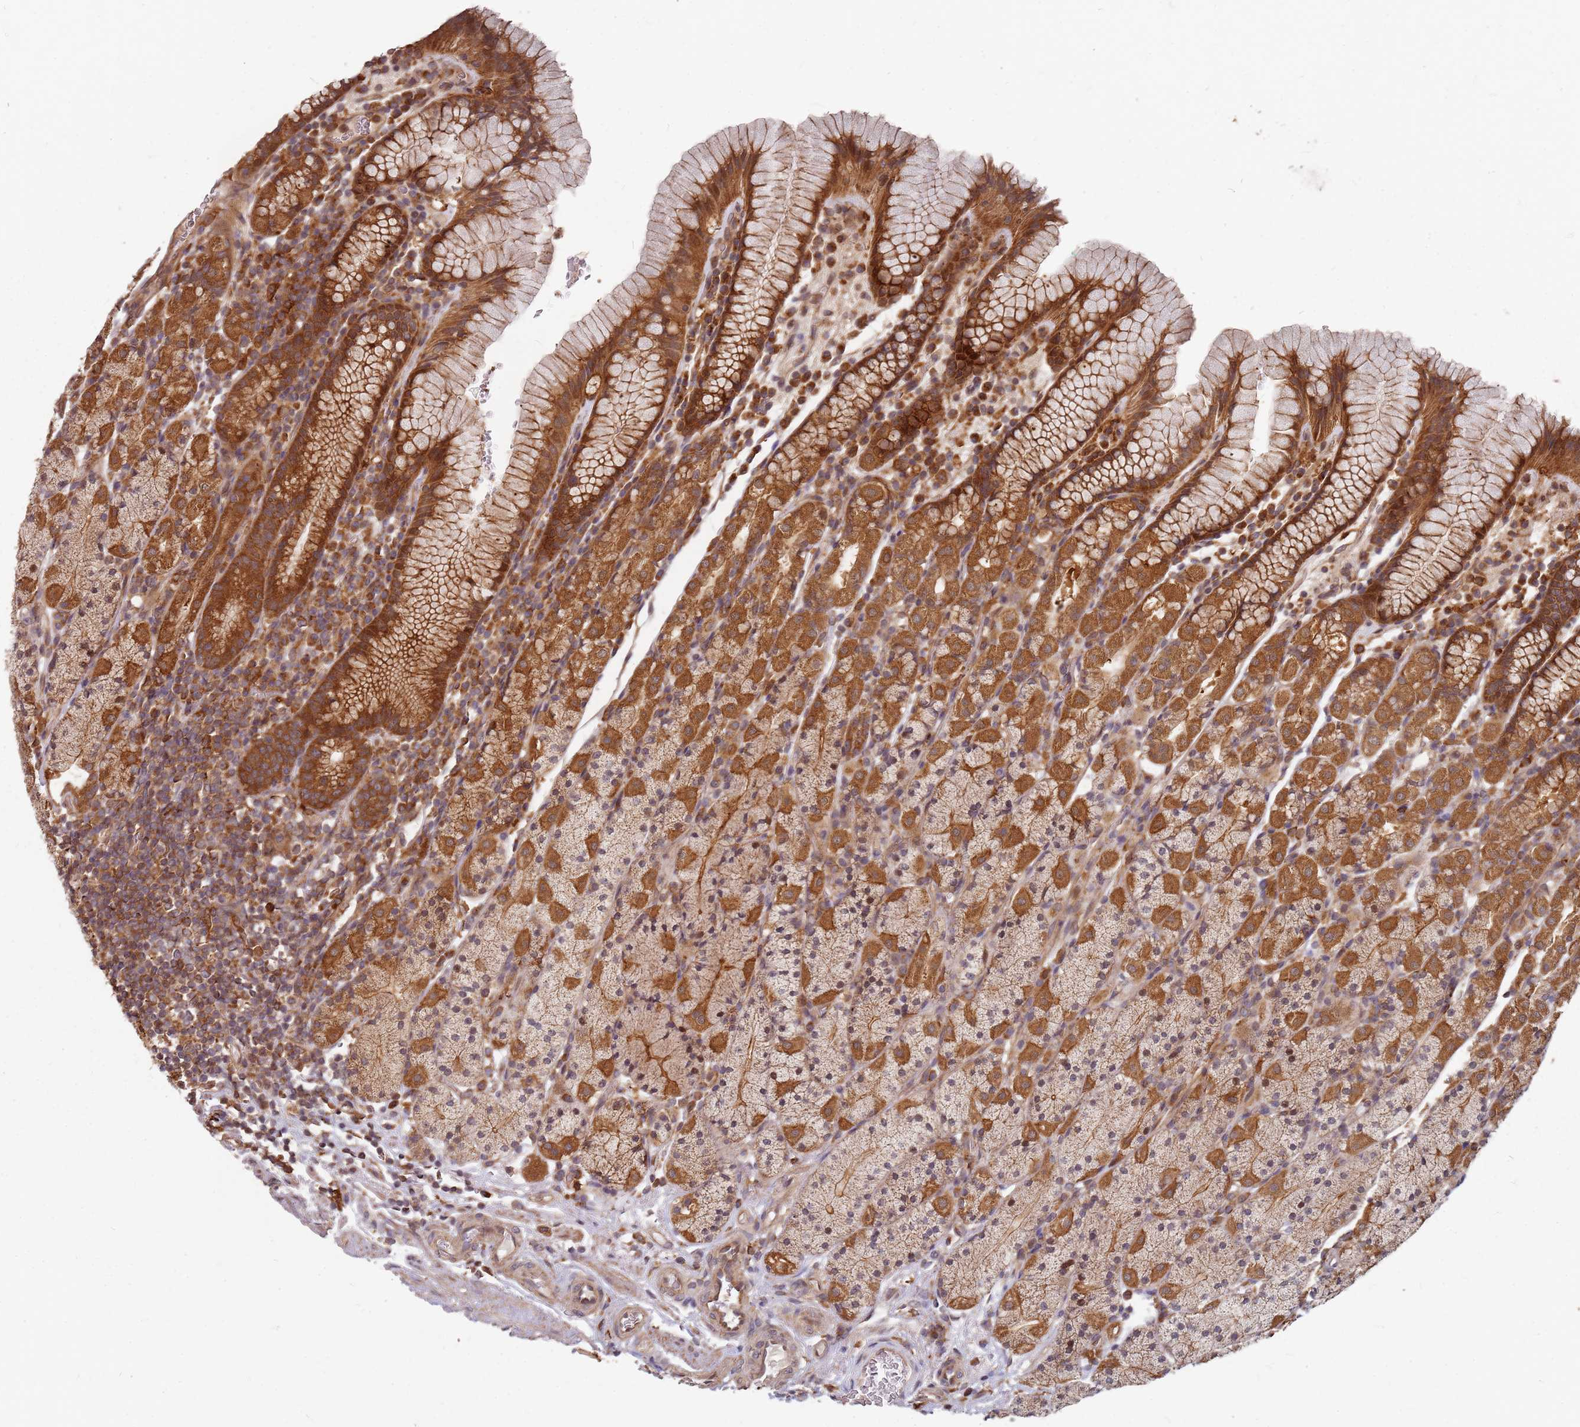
{"staining": {"intensity": "strong", "quantity": ">75%", "location": "cytoplasmic/membranous"}, "tissue": "stomach", "cell_type": "Glandular cells", "image_type": "normal", "snomed": [{"axis": "morphology", "description": "Normal tissue, NOS"}, {"axis": "topography", "description": "Stomach, upper"}, {"axis": "topography", "description": "Stomach"}], "caption": "This photomicrograph displays normal stomach stained with immunohistochemistry (IHC) to label a protein in brown. The cytoplasmic/membranous of glandular cells show strong positivity for the protein. Nuclei are counter-stained blue.", "gene": "TRABD", "patient": {"sex": "male", "age": 62}}